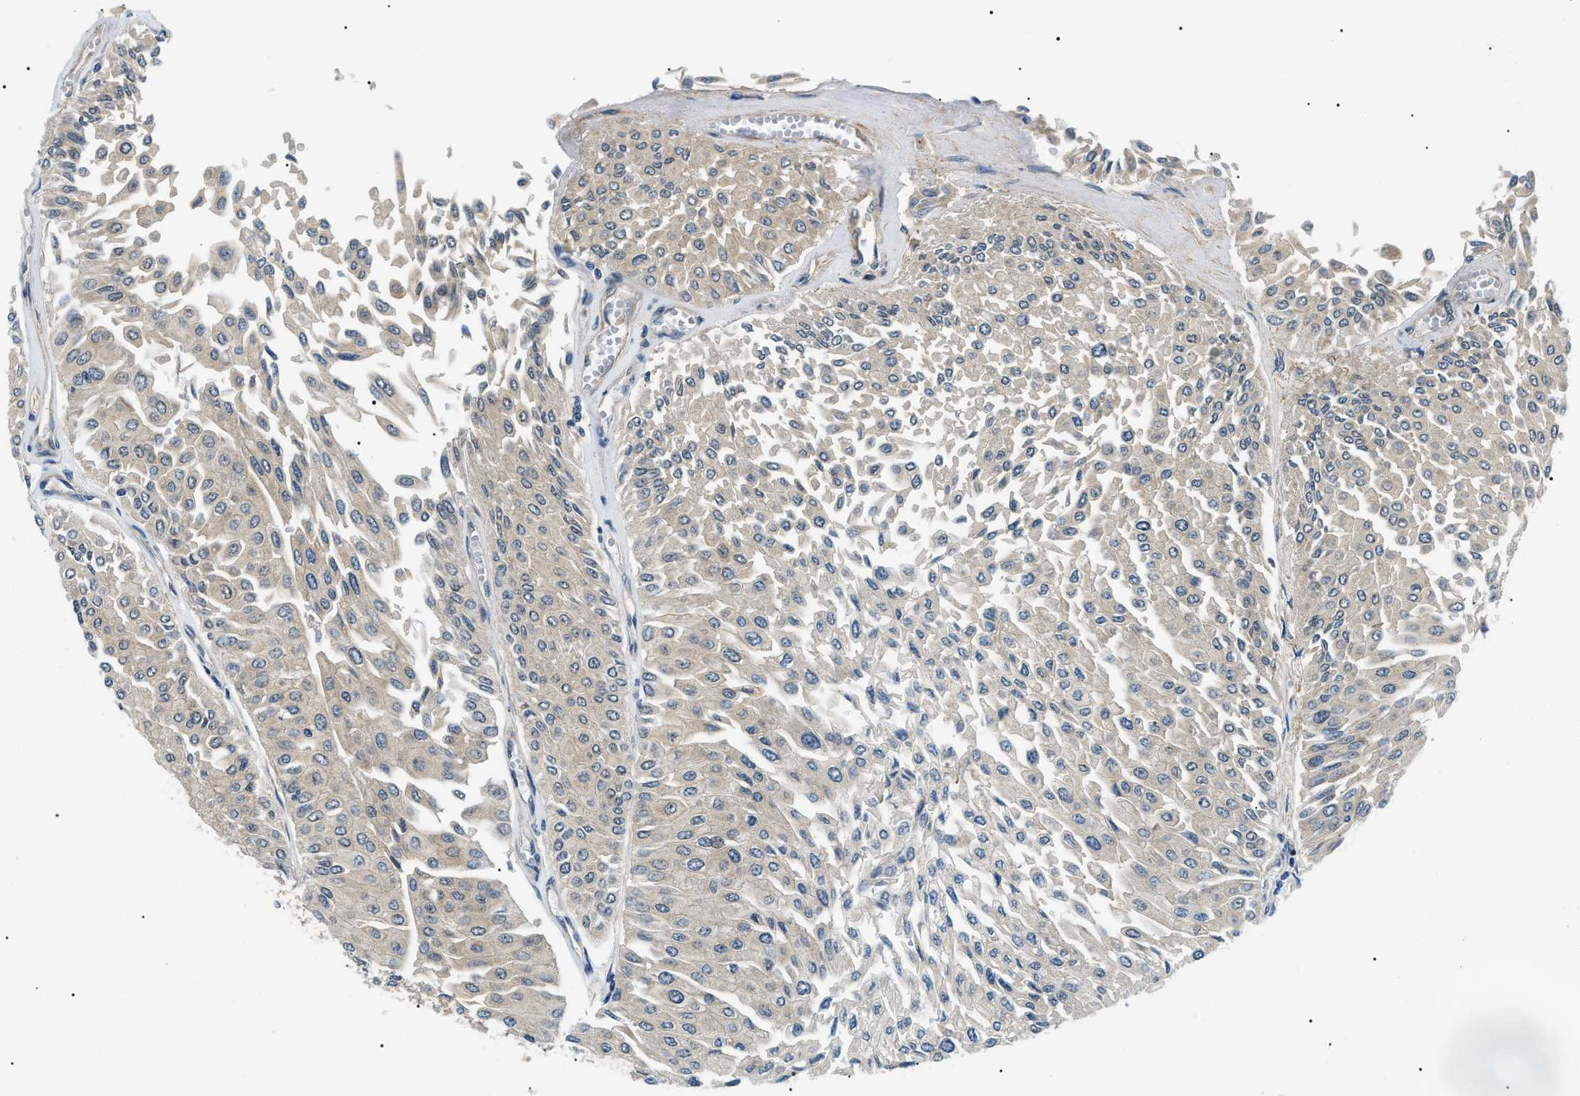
{"staining": {"intensity": "weak", "quantity": ">75%", "location": "cytoplasmic/membranous"}, "tissue": "urothelial cancer", "cell_type": "Tumor cells", "image_type": "cancer", "snomed": [{"axis": "morphology", "description": "Urothelial carcinoma, Low grade"}, {"axis": "topography", "description": "Urinary bladder"}], "caption": "Immunohistochemical staining of human low-grade urothelial carcinoma shows weak cytoplasmic/membranous protein positivity in about >75% of tumor cells.", "gene": "RBM15", "patient": {"sex": "male", "age": 67}}